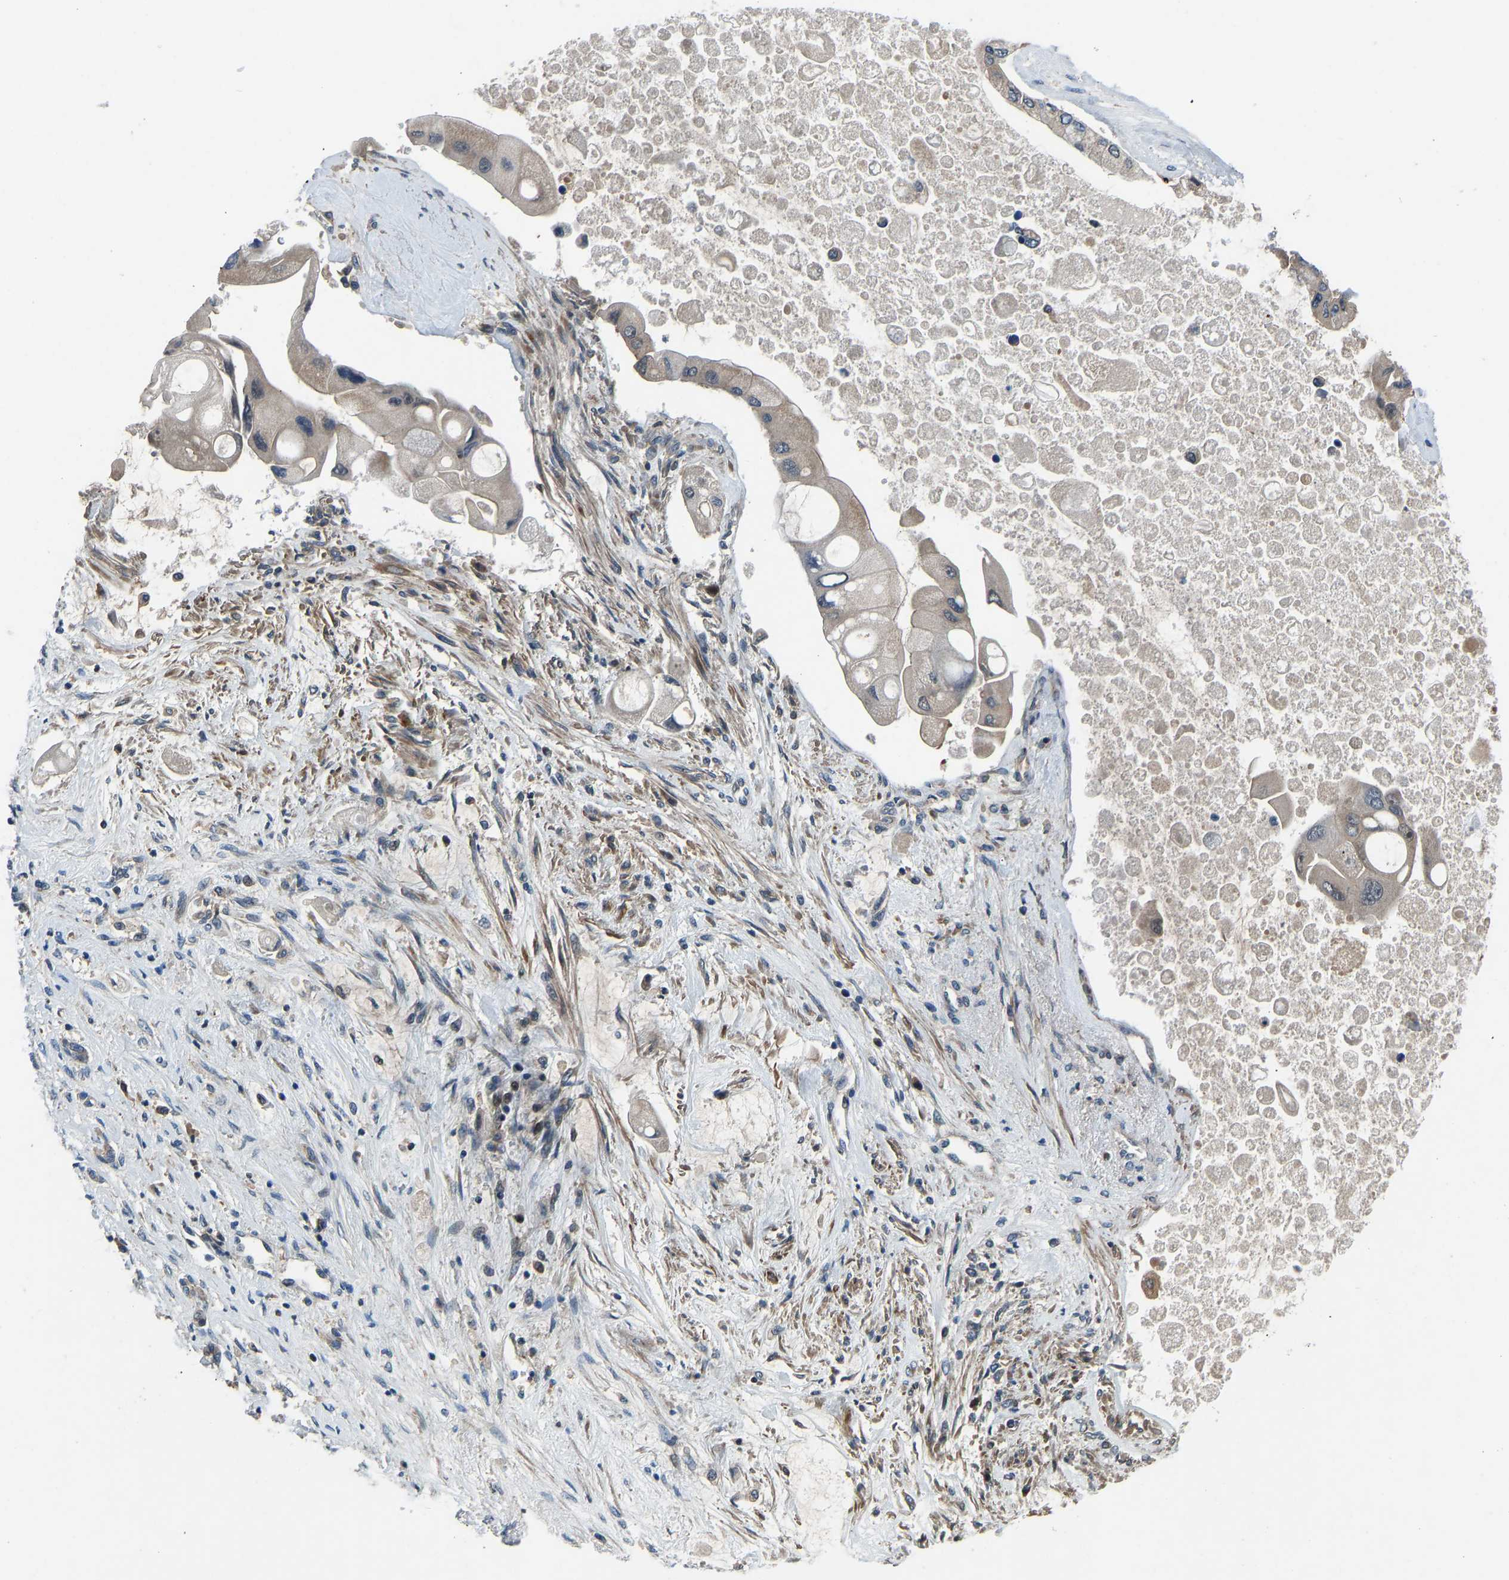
{"staining": {"intensity": "moderate", "quantity": "25%-75%", "location": "cytoplasmic/membranous"}, "tissue": "liver cancer", "cell_type": "Tumor cells", "image_type": "cancer", "snomed": [{"axis": "morphology", "description": "Cholangiocarcinoma"}, {"axis": "topography", "description": "Liver"}], "caption": "IHC (DAB (3,3'-diaminobenzidine)) staining of cholangiocarcinoma (liver) displays moderate cytoplasmic/membranous protein positivity in approximately 25%-75% of tumor cells.", "gene": "RLIM", "patient": {"sex": "male", "age": 50}}